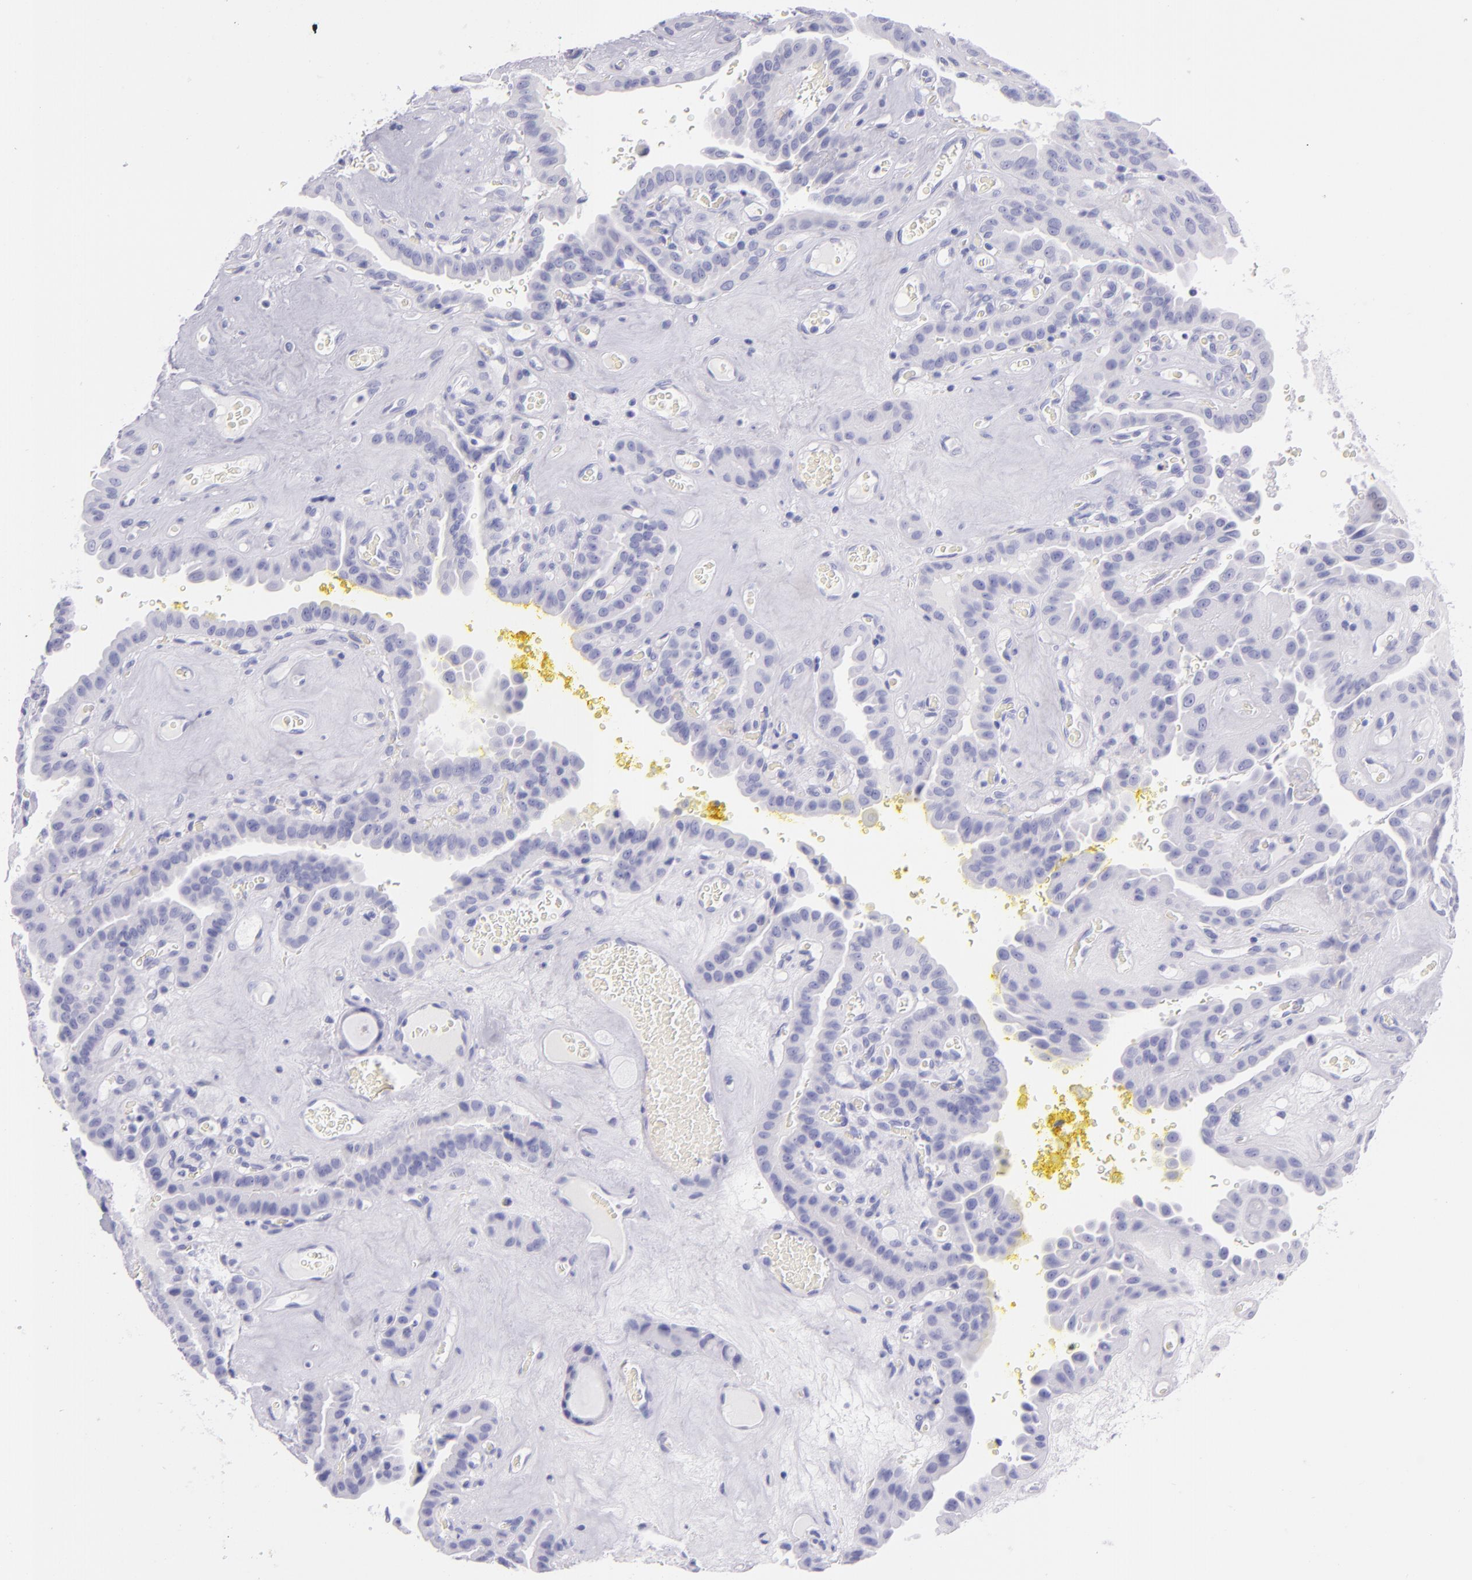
{"staining": {"intensity": "negative", "quantity": "none", "location": "none"}, "tissue": "thyroid cancer", "cell_type": "Tumor cells", "image_type": "cancer", "snomed": [{"axis": "morphology", "description": "Papillary adenocarcinoma, NOS"}, {"axis": "topography", "description": "Thyroid gland"}], "caption": "Human papillary adenocarcinoma (thyroid) stained for a protein using immunohistochemistry exhibits no expression in tumor cells.", "gene": "SFTPB", "patient": {"sex": "male", "age": 87}}